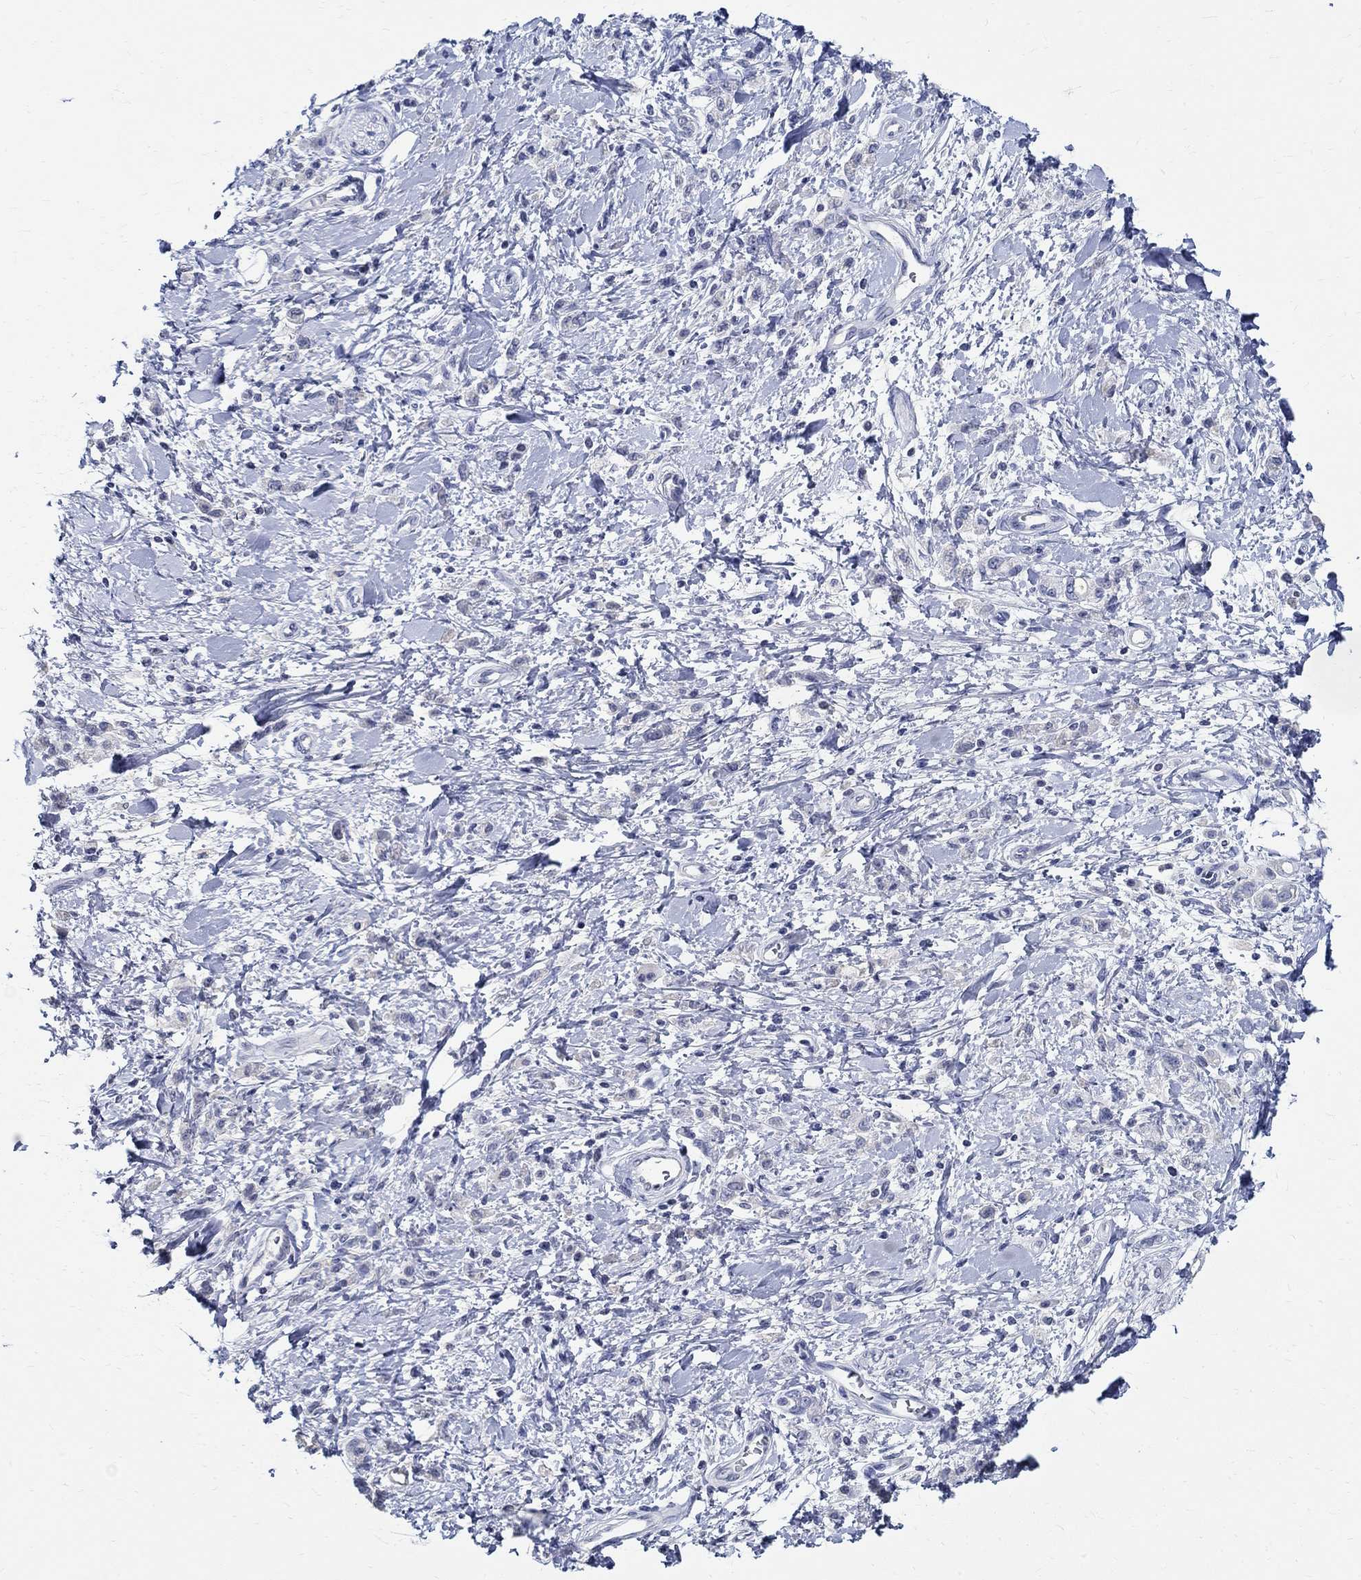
{"staining": {"intensity": "negative", "quantity": "none", "location": "none"}, "tissue": "stomach cancer", "cell_type": "Tumor cells", "image_type": "cancer", "snomed": [{"axis": "morphology", "description": "Adenocarcinoma, NOS"}, {"axis": "topography", "description": "Stomach"}], "caption": "This is a image of immunohistochemistry (IHC) staining of adenocarcinoma (stomach), which shows no expression in tumor cells. (DAB immunohistochemistry (IHC) with hematoxylin counter stain).", "gene": "CETN1", "patient": {"sex": "male", "age": 77}}